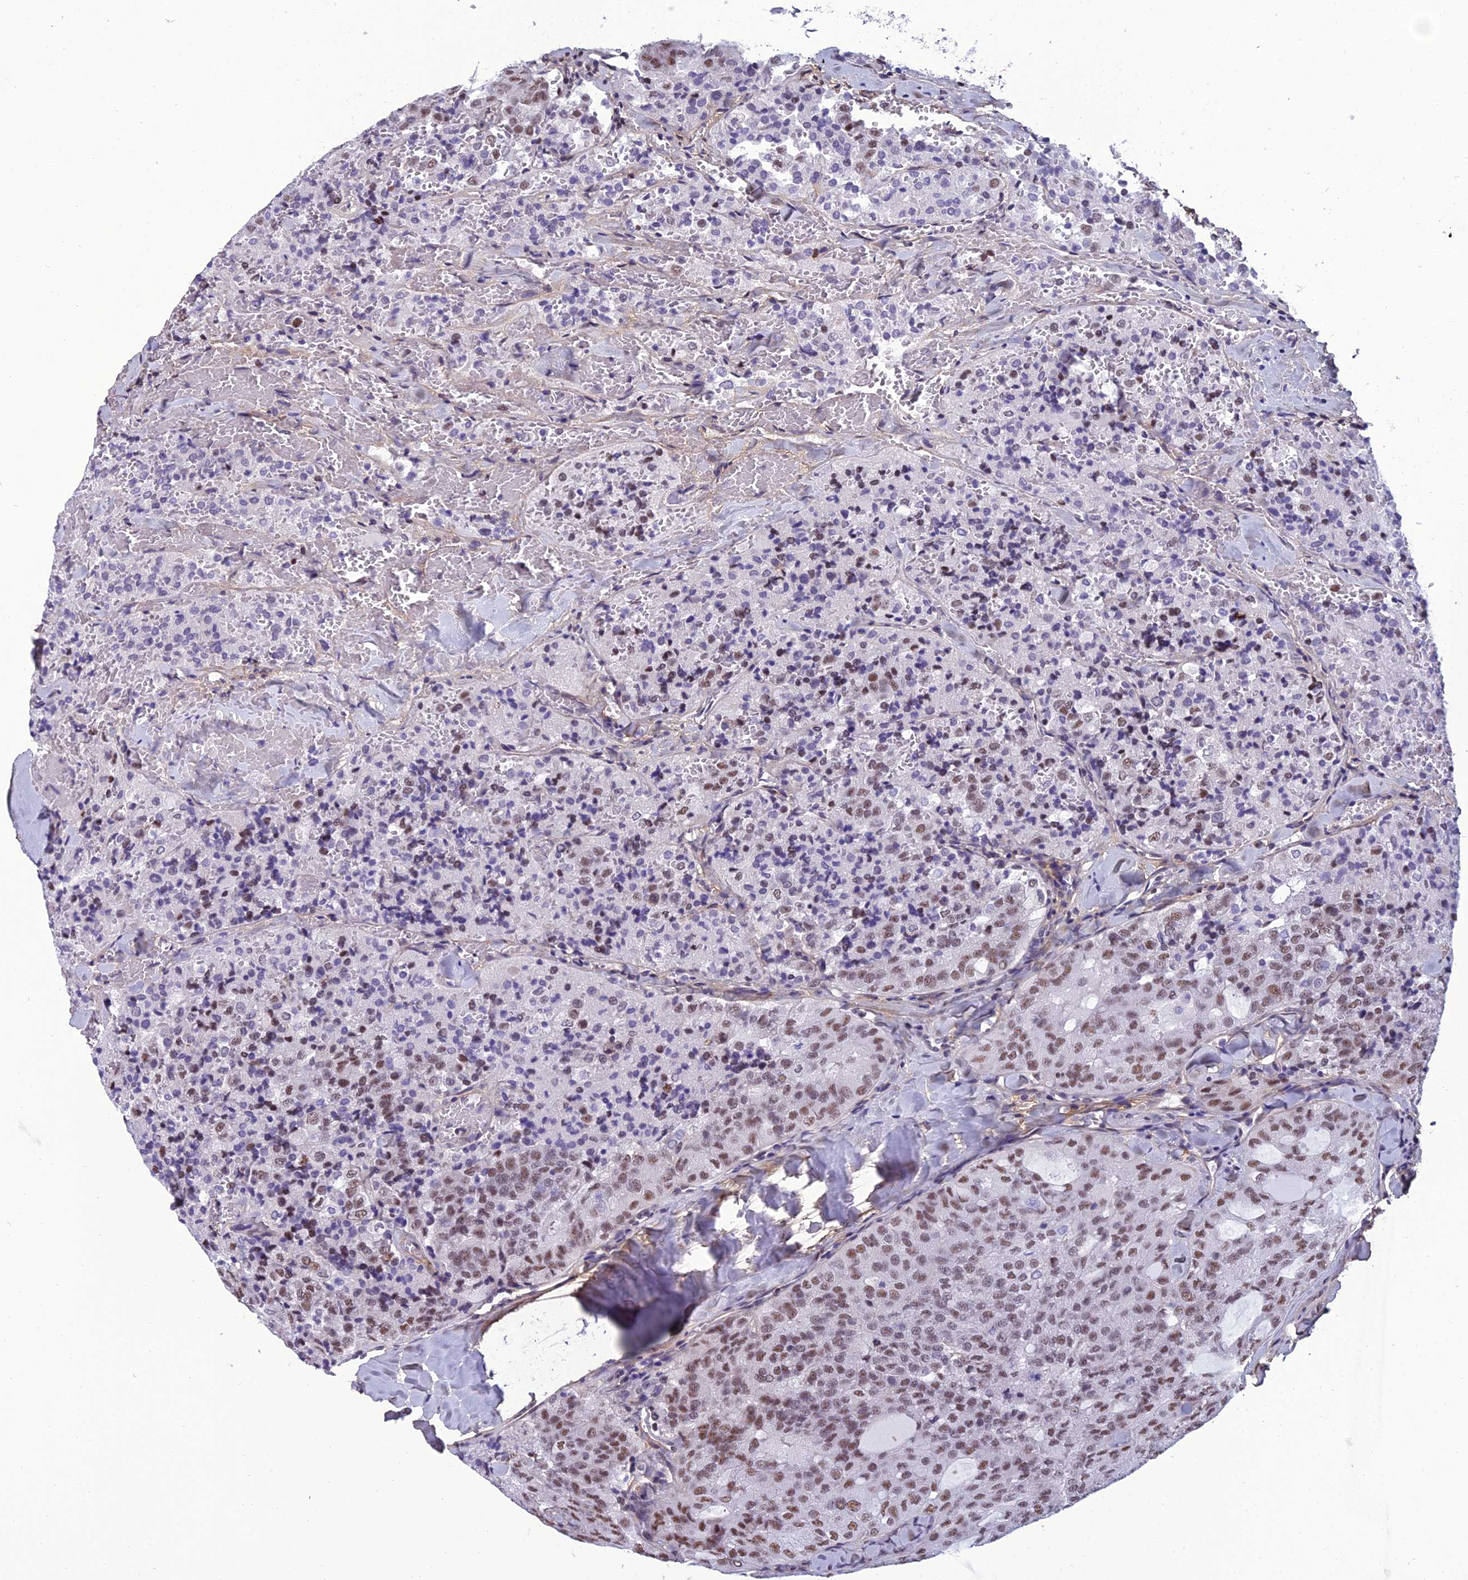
{"staining": {"intensity": "moderate", "quantity": ">75%", "location": "nuclear"}, "tissue": "thyroid cancer", "cell_type": "Tumor cells", "image_type": "cancer", "snomed": [{"axis": "morphology", "description": "Follicular adenoma carcinoma, NOS"}, {"axis": "topography", "description": "Thyroid gland"}], "caption": "About >75% of tumor cells in human thyroid cancer reveal moderate nuclear protein expression as visualized by brown immunohistochemical staining.", "gene": "RSRC1", "patient": {"sex": "male", "age": 75}}